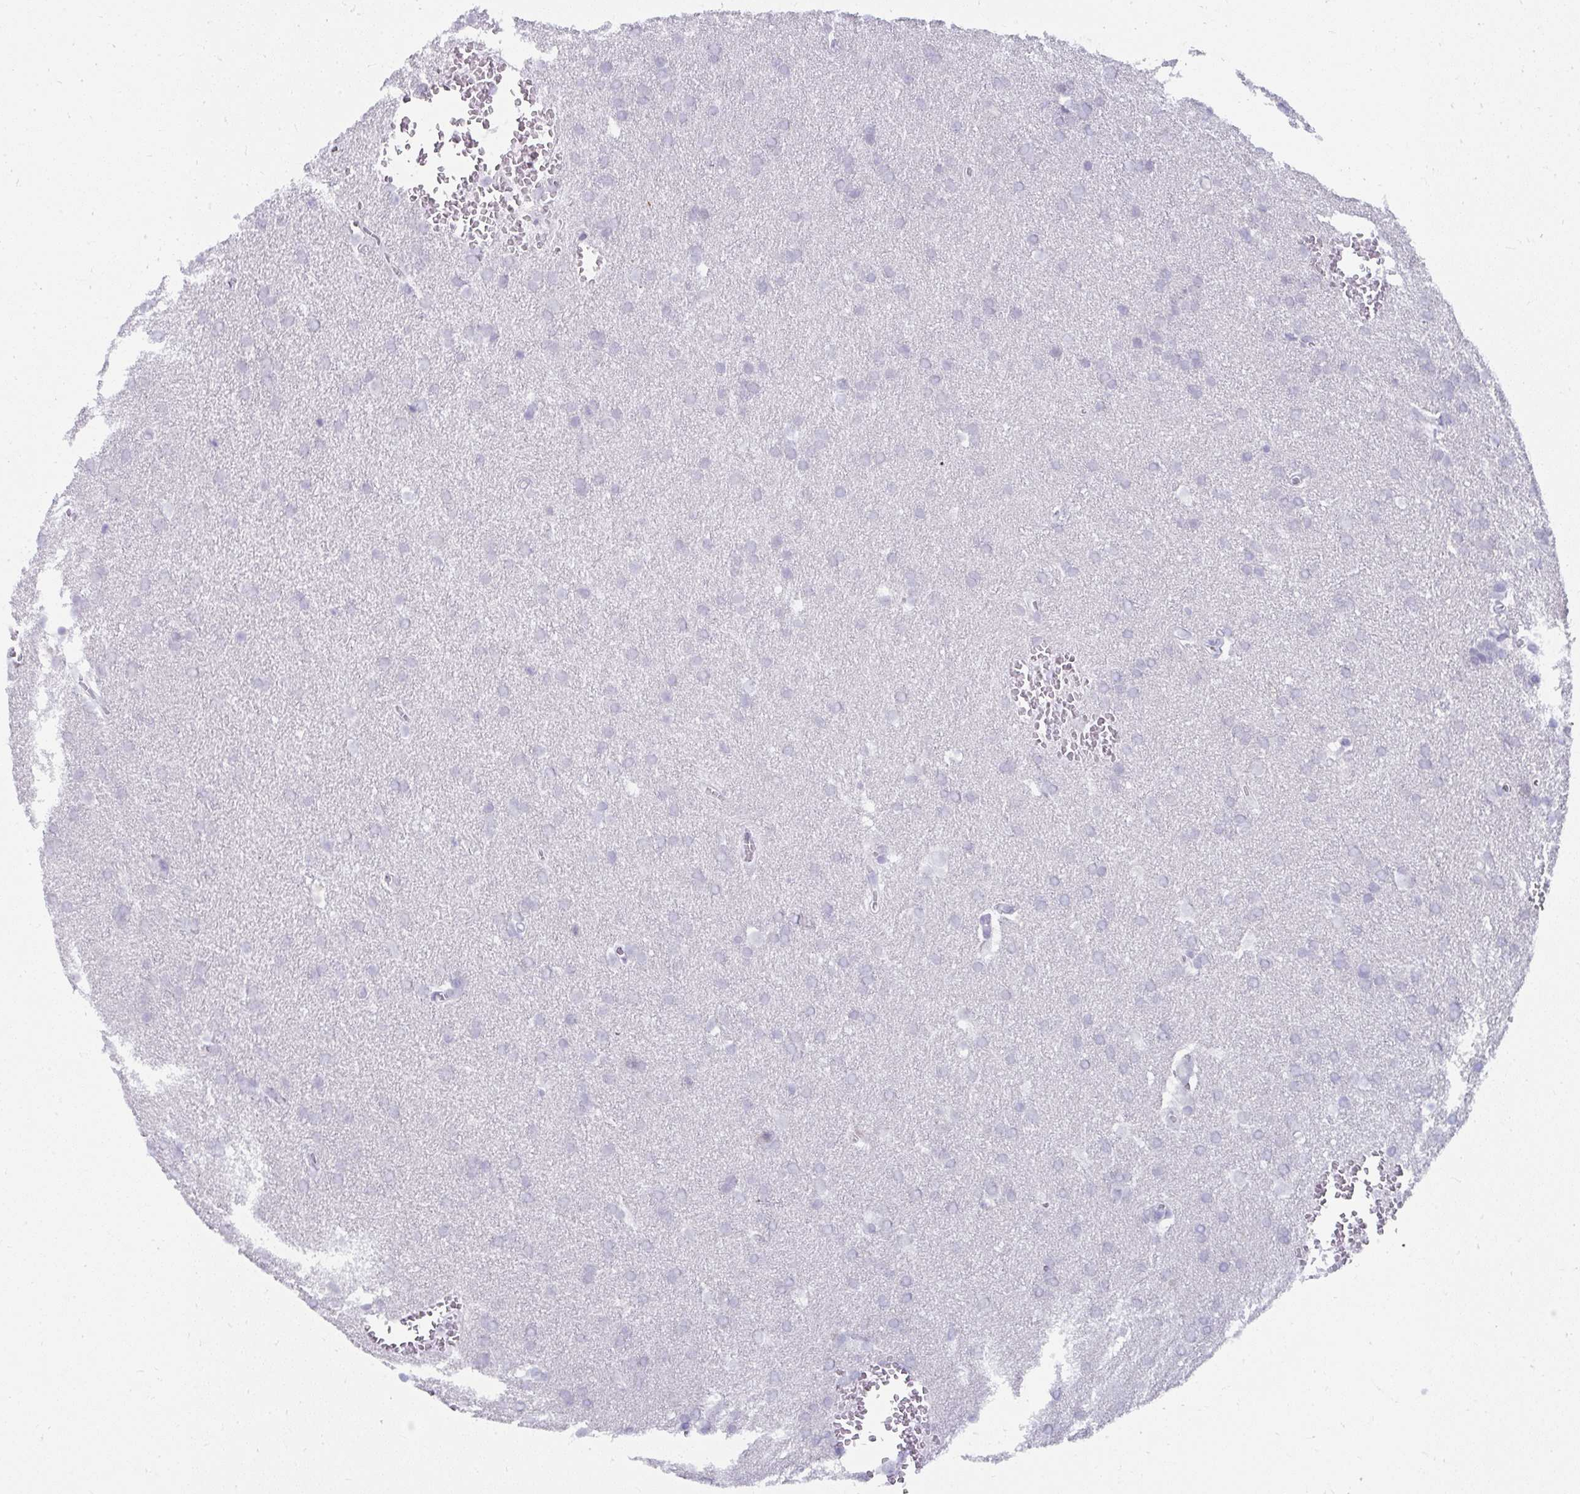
{"staining": {"intensity": "negative", "quantity": "none", "location": "none"}, "tissue": "glioma", "cell_type": "Tumor cells", "image_type": "cancer", "snomed": [{"axis": "morphology", "description": "Glioma, malignant, Low grade"}, {"axis": "topography", "description": "Brain"}], "caption": "The immunohistochemistry micrograph has no significant positivity in tumor cells of malignant glioma (low-grade) tissue.", "gene": "UGT3A2", "patient": {"sex": "female", "age": 33}}